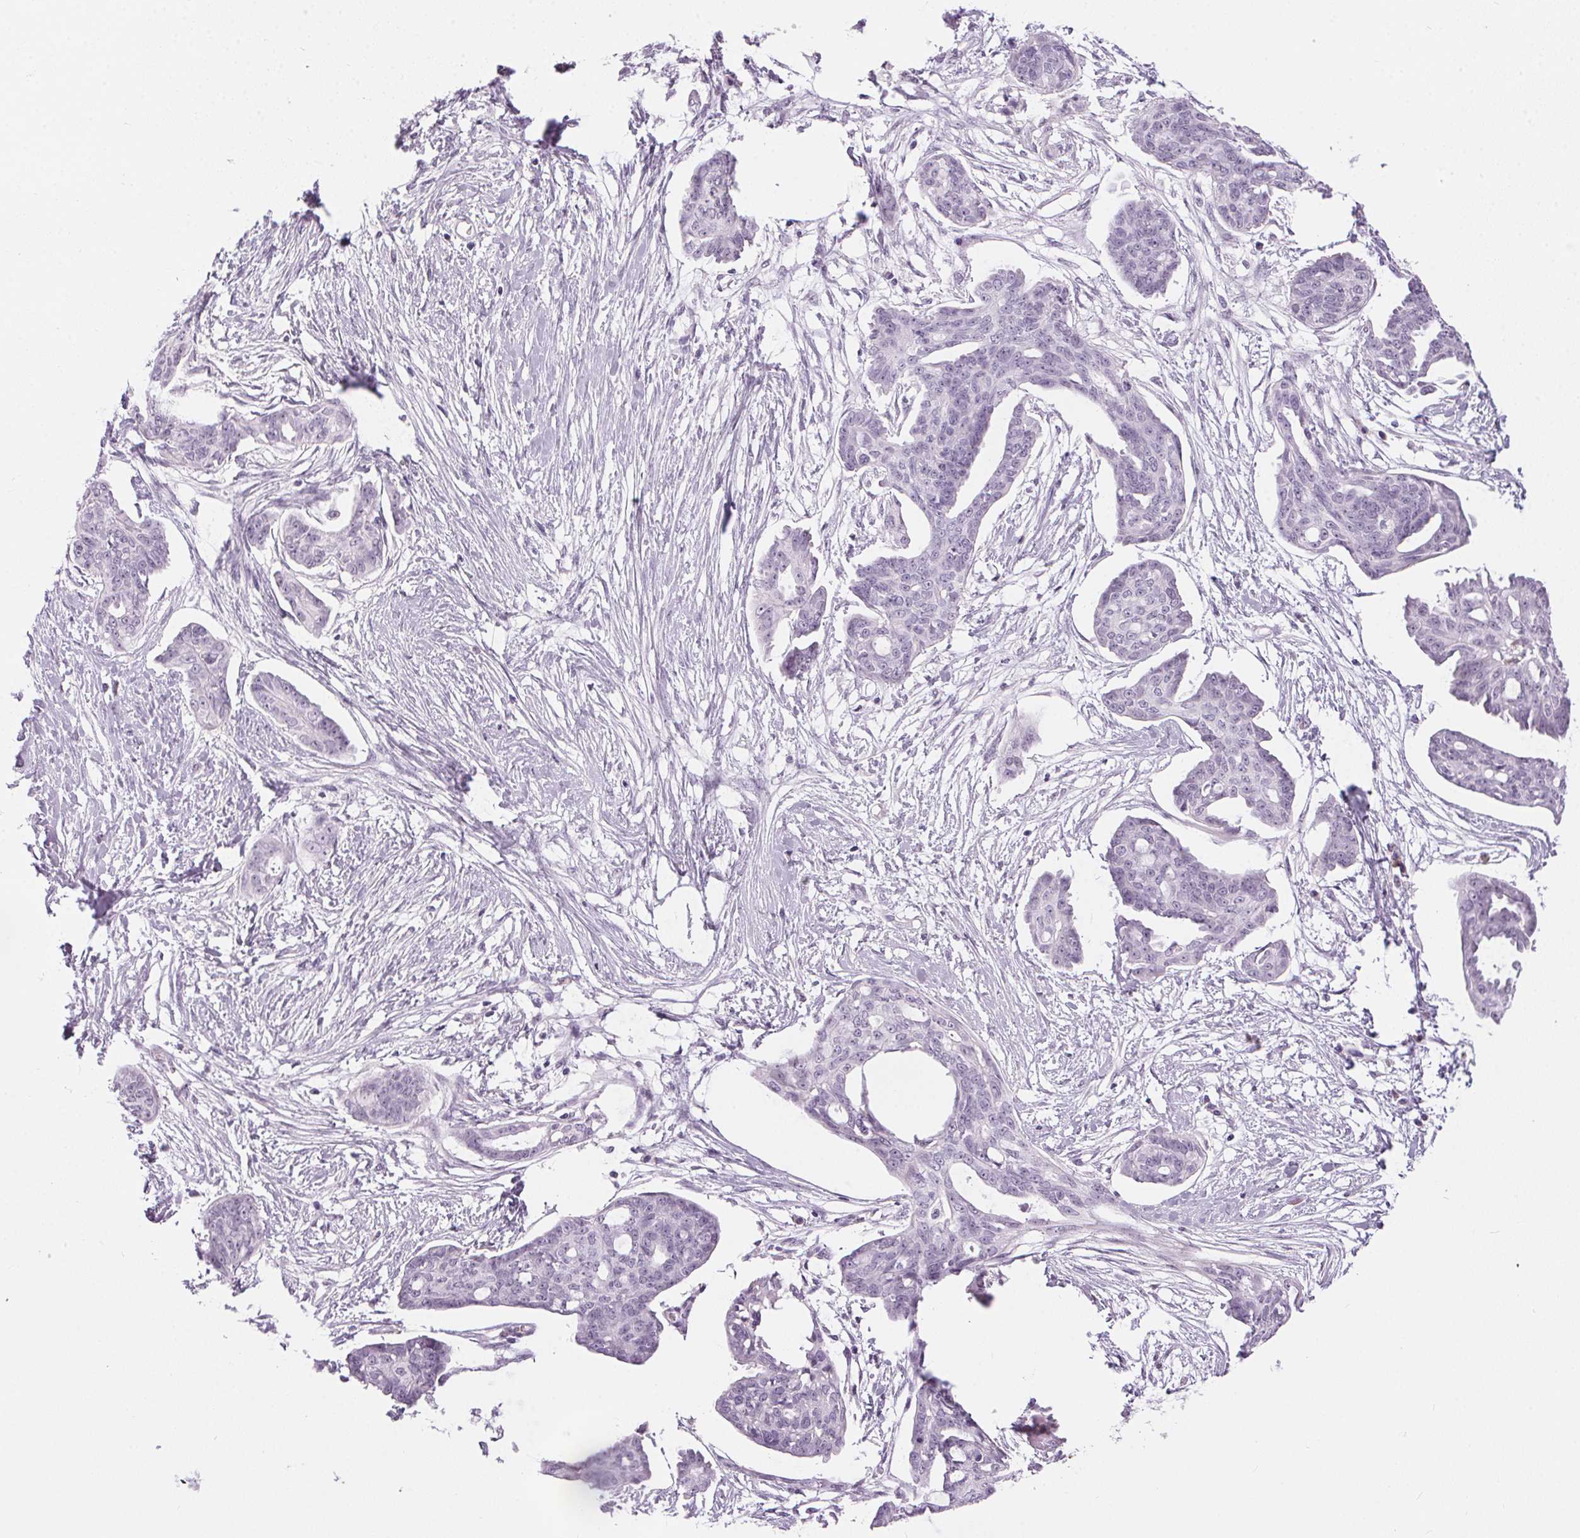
{"staining": {"intensity": "negative", "quantity": "none", "location": "none"}, "tissue": "ovarian cancer", "cell_type": "Tumor cells", "image_type": "cancer", "snomed": [{"axis": "morphology", "description": "Cystadenocarcinoma, serous, NOS"}, {"axis": "topography", "description": "Ovary"}], "caption": "IHC image of neoplastic tissue: ovarian cancer (serous cystadenocarcinoma) stained with DAB (3,3'-diaminobenzidine) demonstrates no significant protein positivity in tumor cells. (Stains: DAB (3,3'-diaminobenzidine) immunohistochemistry (IHC) with hematoxylin counter stain, Microscopy: brightfield microscopy at high magnification).", "gene": "CADPS", "patient": {"sex": "female", "age": 71}}